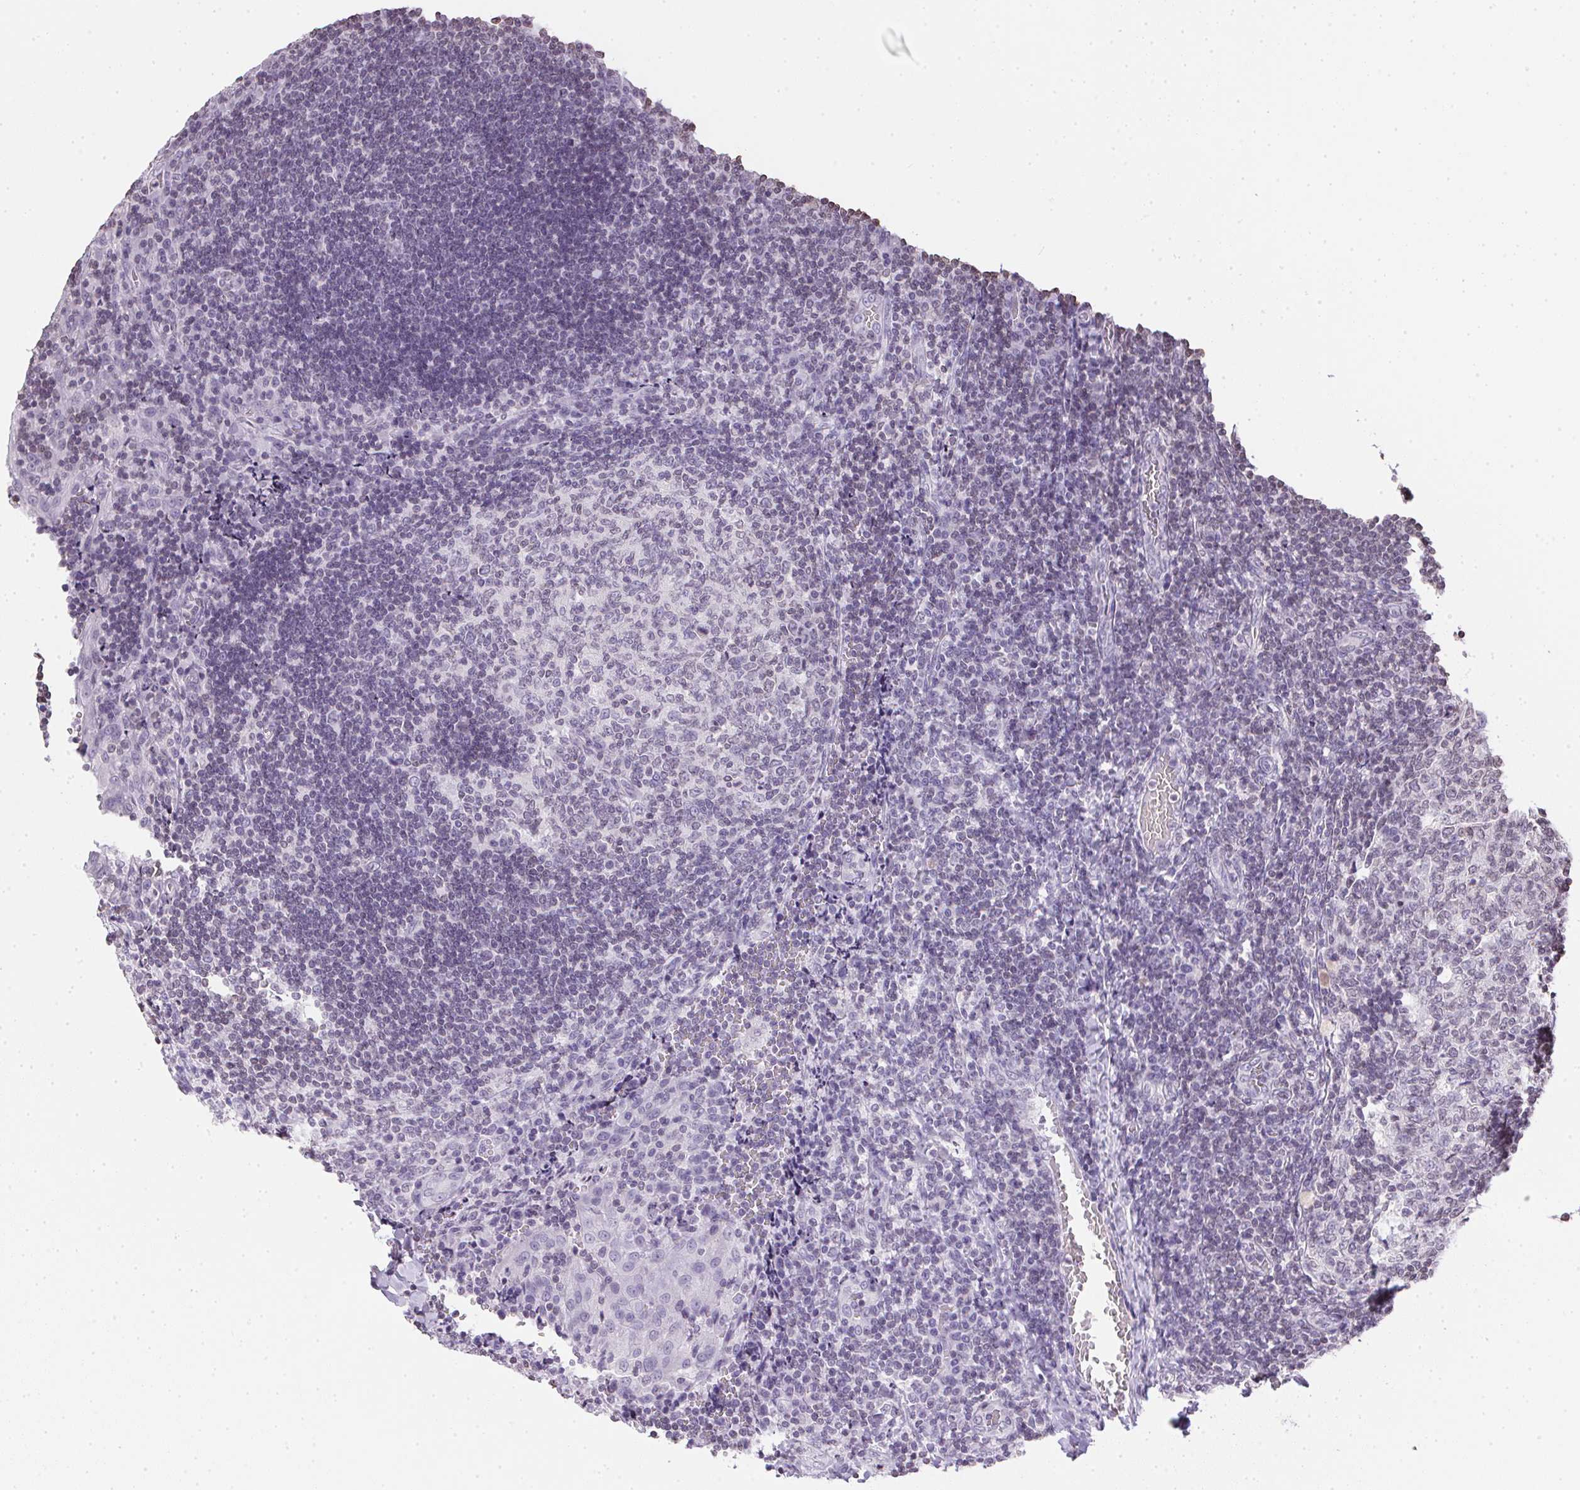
{"staining": {"intensity": "negative", "quantity": "none", "location": "none"}, "tissue": "tonsil", "cell_type": "Germinal center cells", "image_type": "normal", "snomed": [{"axis": "morphology", "description": "Normal tissue, NOS"}, {"axis": "topography", "description": "Tonsil"}], "caption": "IHC micrograph of benign tonsil: tonsil stained with DAB (3,3'-diaminobenzidine) exhibits no significant protein expression in germinal center cells.", "gene": "PRL", "patient": {"sex": "male", "age": 17}}